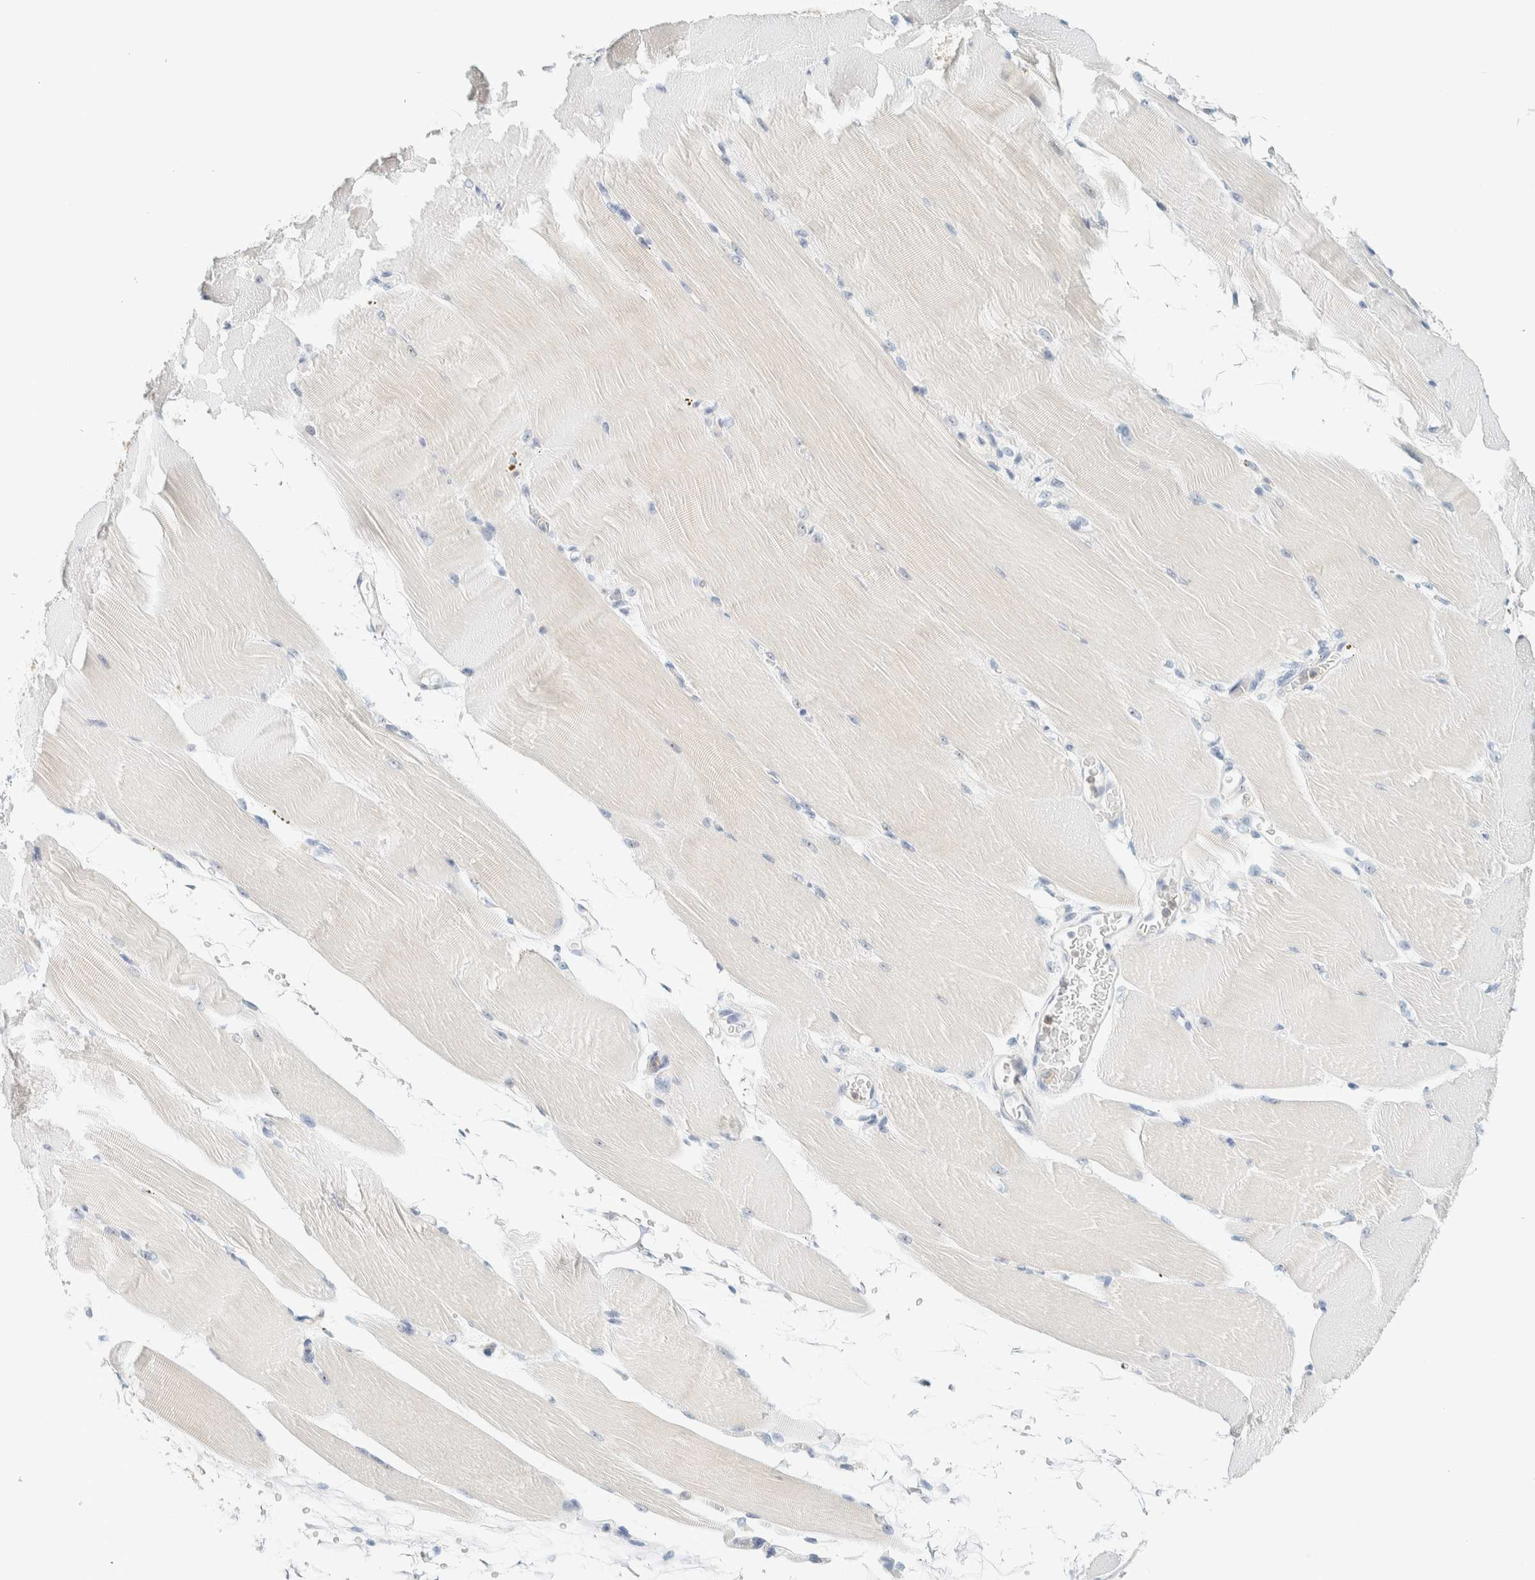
{"staining": {"intensity": "negative", "quantity": "none", "location": "none"}, "tissue": "skeletal muscle", "cell_type": "Myocytes", "image_type": "normal", "snomed": [{"axis": "morphology", "description": "Normal tissue, NOS"}, {"axis": "topography", "description": "Skeletal muscle"}, {"axis": "topography", "description": "Parathyroid gland"}], "caption": "Immunohistochemistry micrograph of benign skeletal muscle stained for a protein (brown), which reveals no staining in myocytes.", "gene": "NDE1", "patient": {"sex": "female", "age": 37}}